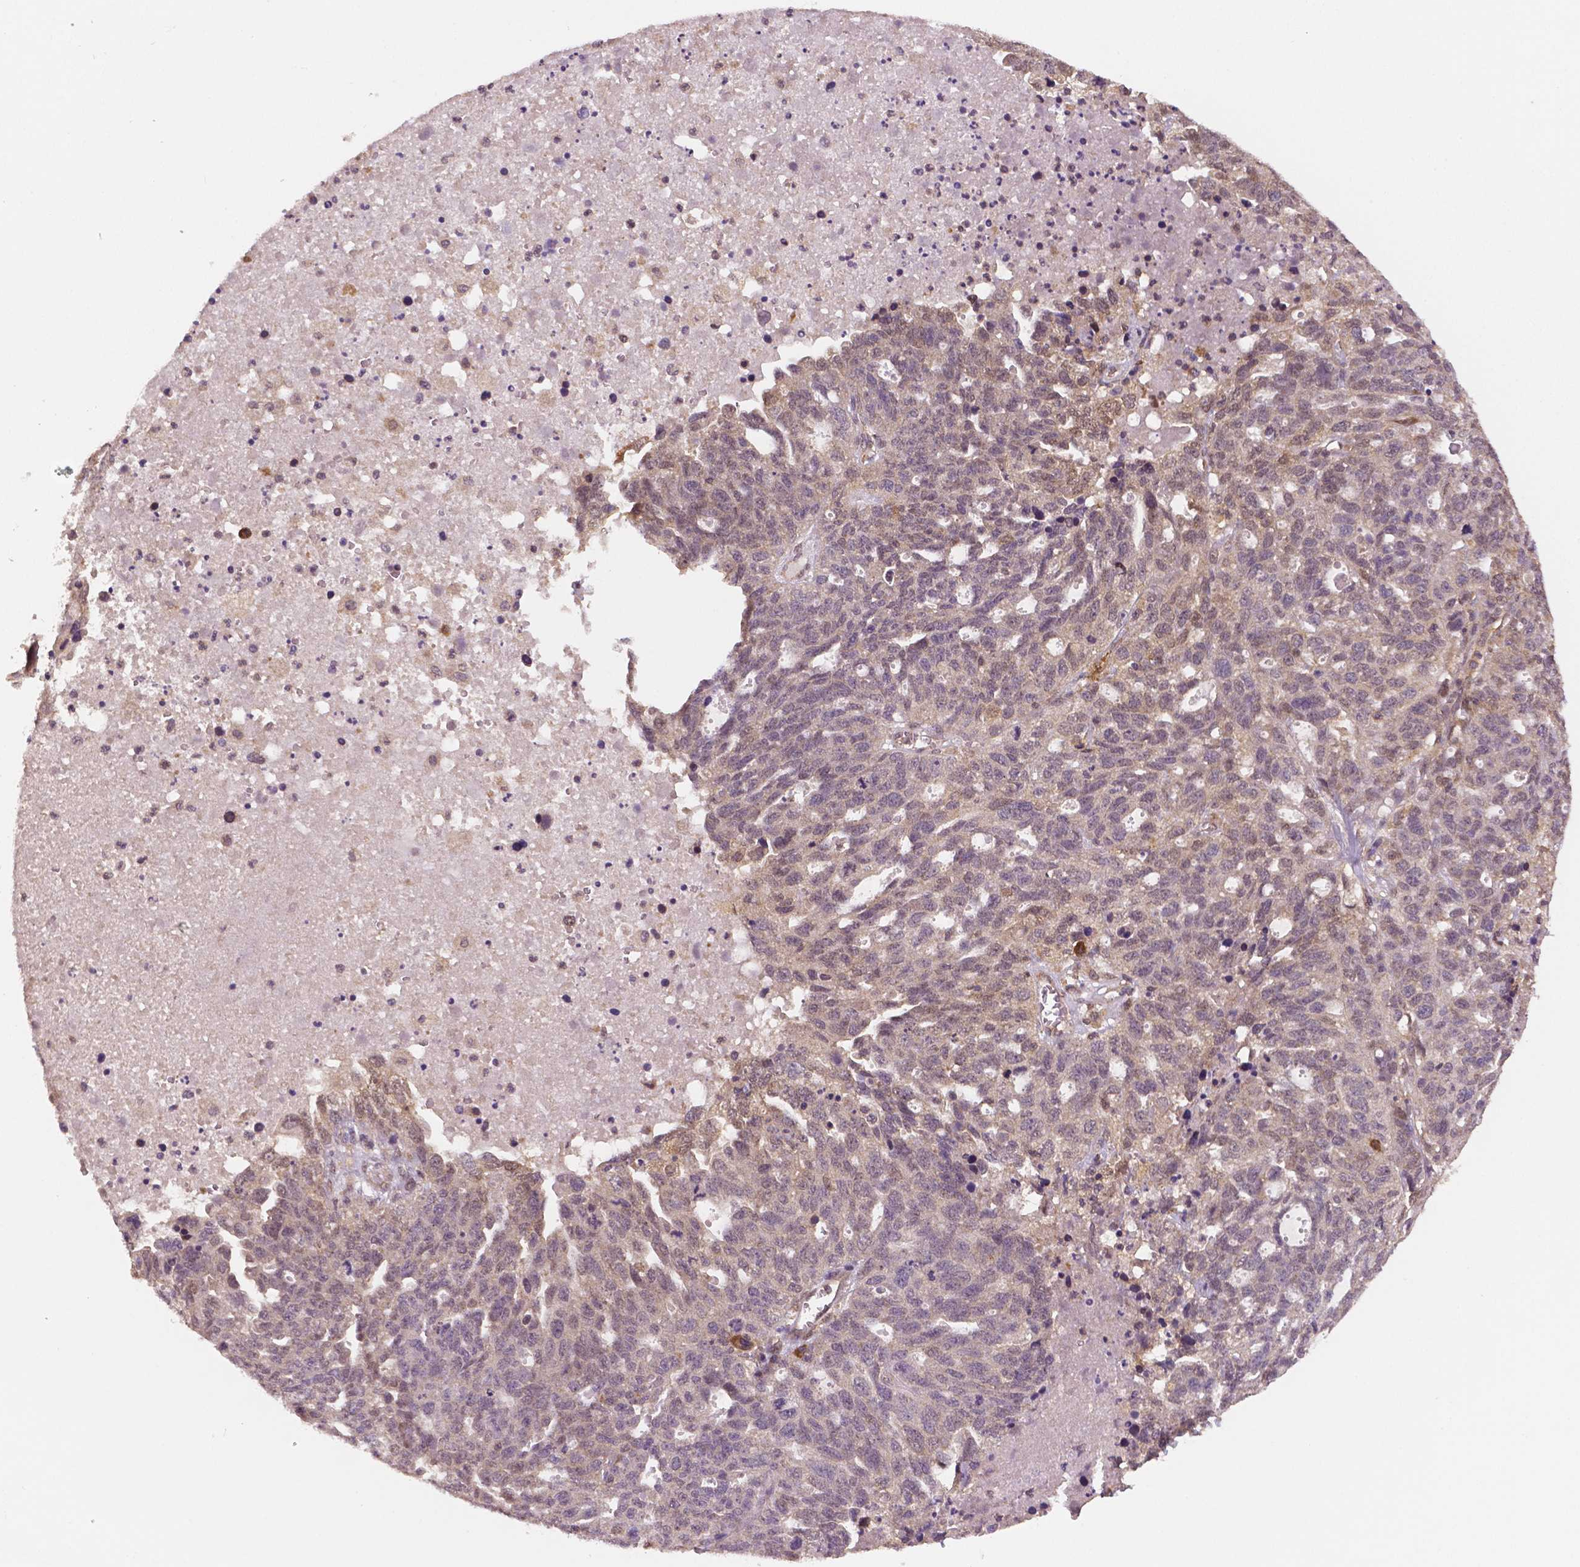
{"staining": {"intensity": "negative", "quantity": "none", "location": "none"}, "tissue": "ovarian cancer", "cell_type": "Tumor cells", "image_type": "cancer", "snomed": [{"axis": "morphology", "description": "Cystadenocarcinoma, serous, NOS"}, {"axis": "topography", "description": "Ovary"}], "caption": "High power microscopy micrograph of an immunohistochemistry micrograph of ovarian cancer, revealing no significant expression in tumor cells.", "gene": "STAT3", "patient": {"sex": "female", "age": 71}}